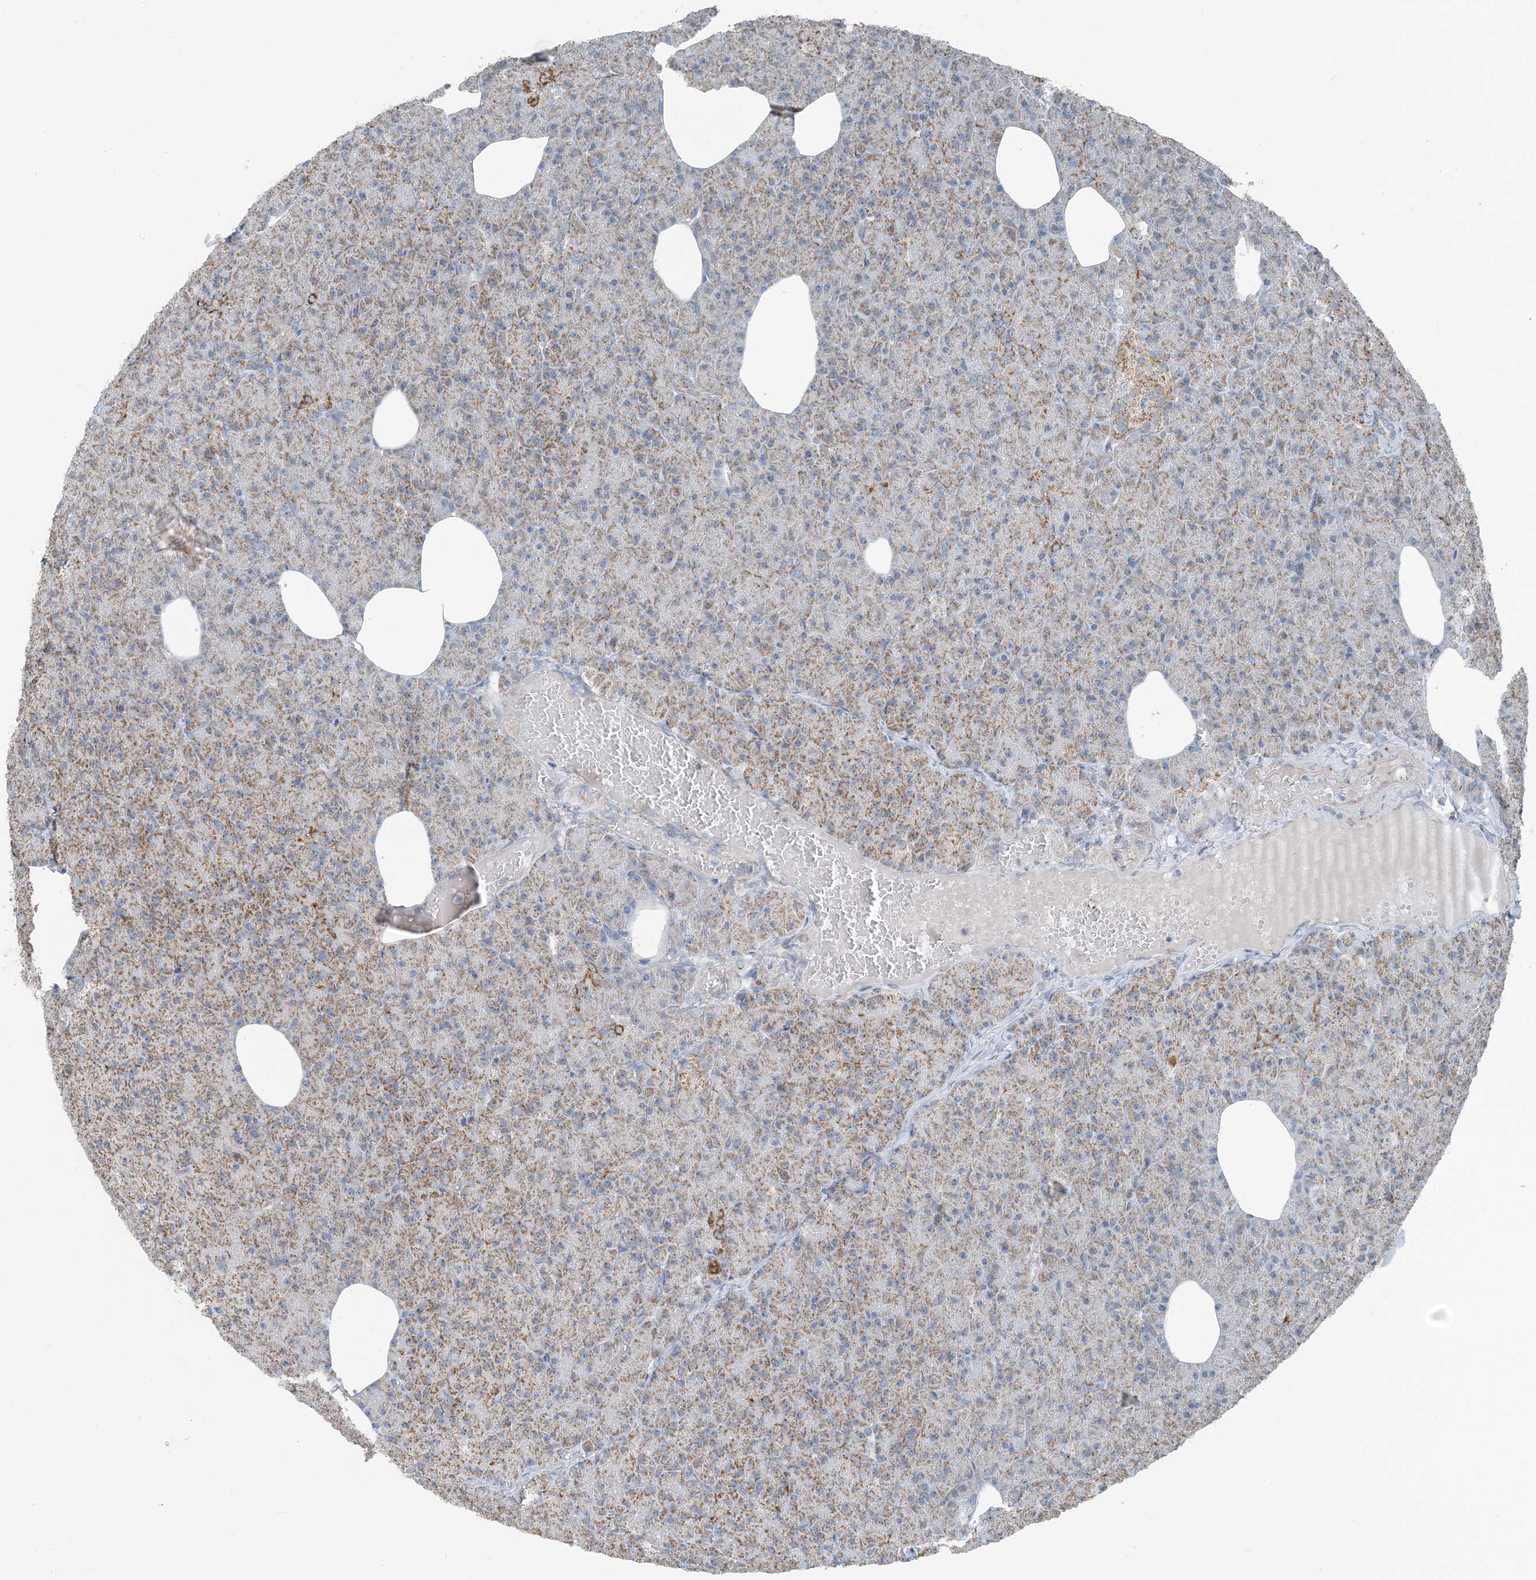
{"staining": {"intensity": "moderate", "quantity": ">75%", "location": "cytoplasmic/membranous"}, "tissue": "pancreas", "cell_type": "Exocrine glandular cells", "image_type": "normal", "snomed": [{"axis": "morphology", "description": "Normal tissue, NOS"}, {"axis": "morphology", "description": "Carcinoid, malignant, NOS"}, {"axis": "topography", "description": "Pancreas"}], "caption": "The histopathology image exhibits immunohistochemical staining of unremarkable pancreas. There is moderate cytoplasmic/membranous expression is seen in about >75% of exocrine glandular cells.", "gene": "PILRB", "patient": {"sex": "female", "age": 35}}